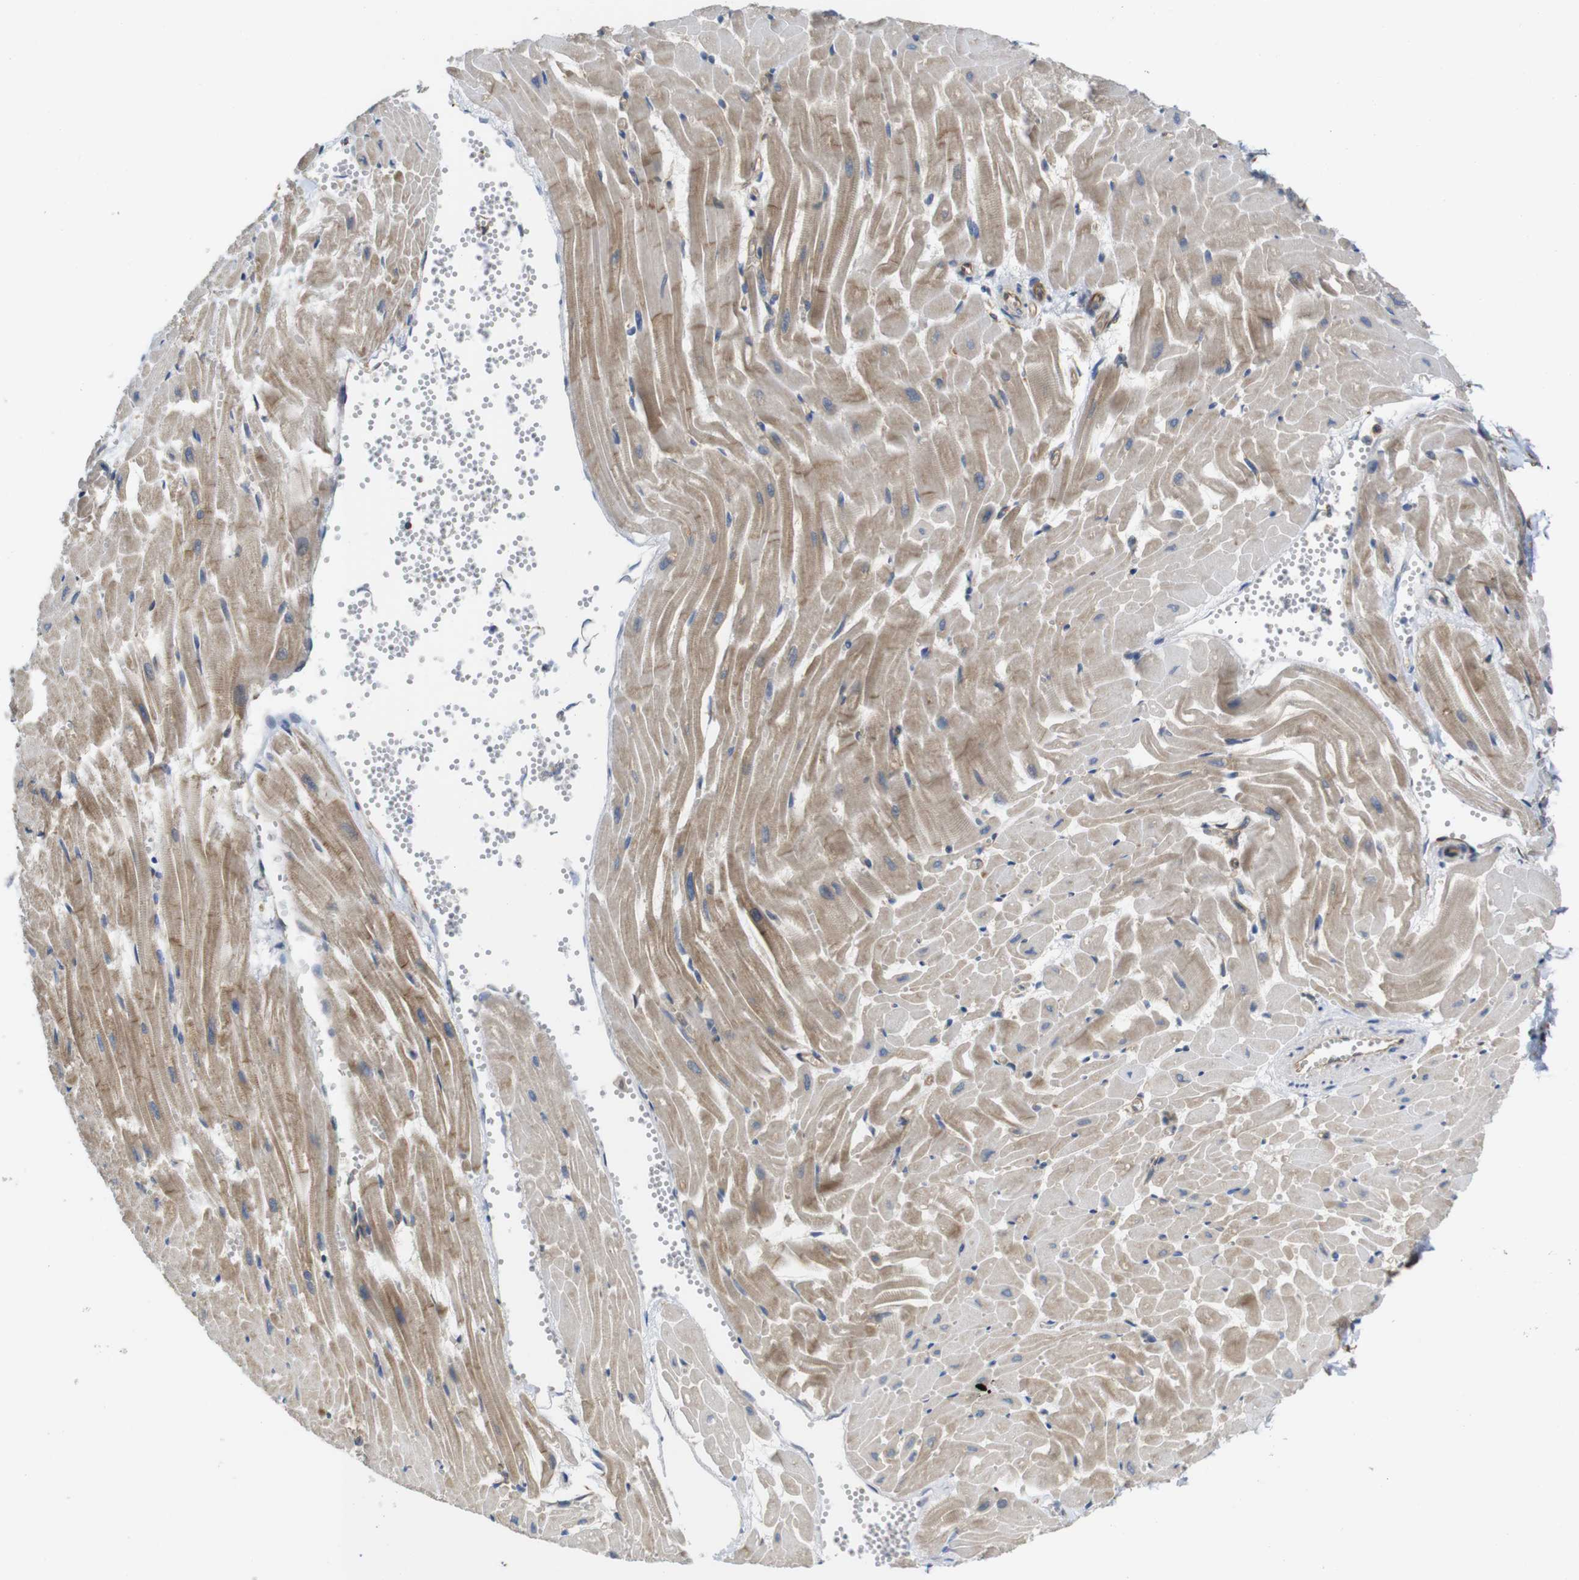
{"staining": {"intensity": "weak", "quantity": ">75%", "location": "cytoplasmic/membranous"}, "tissue": "heart muscle", "cell_type": "Cardiomyocytes", "image_type": "normal", "snomed": [{"axis": "morphology", "description": "Normal tissue, NOS"}, {"axis": "topography", "description": "Heart"}], "caption": "Immunohistochemical staining of normal heart muscle shows >75% levels of weak cytoplasmic/membranous protein expression in approximately >75% of cardiomyocytes.", "gene": "ZDHHC5", "patient": {"sex": "female", "age": 19}}